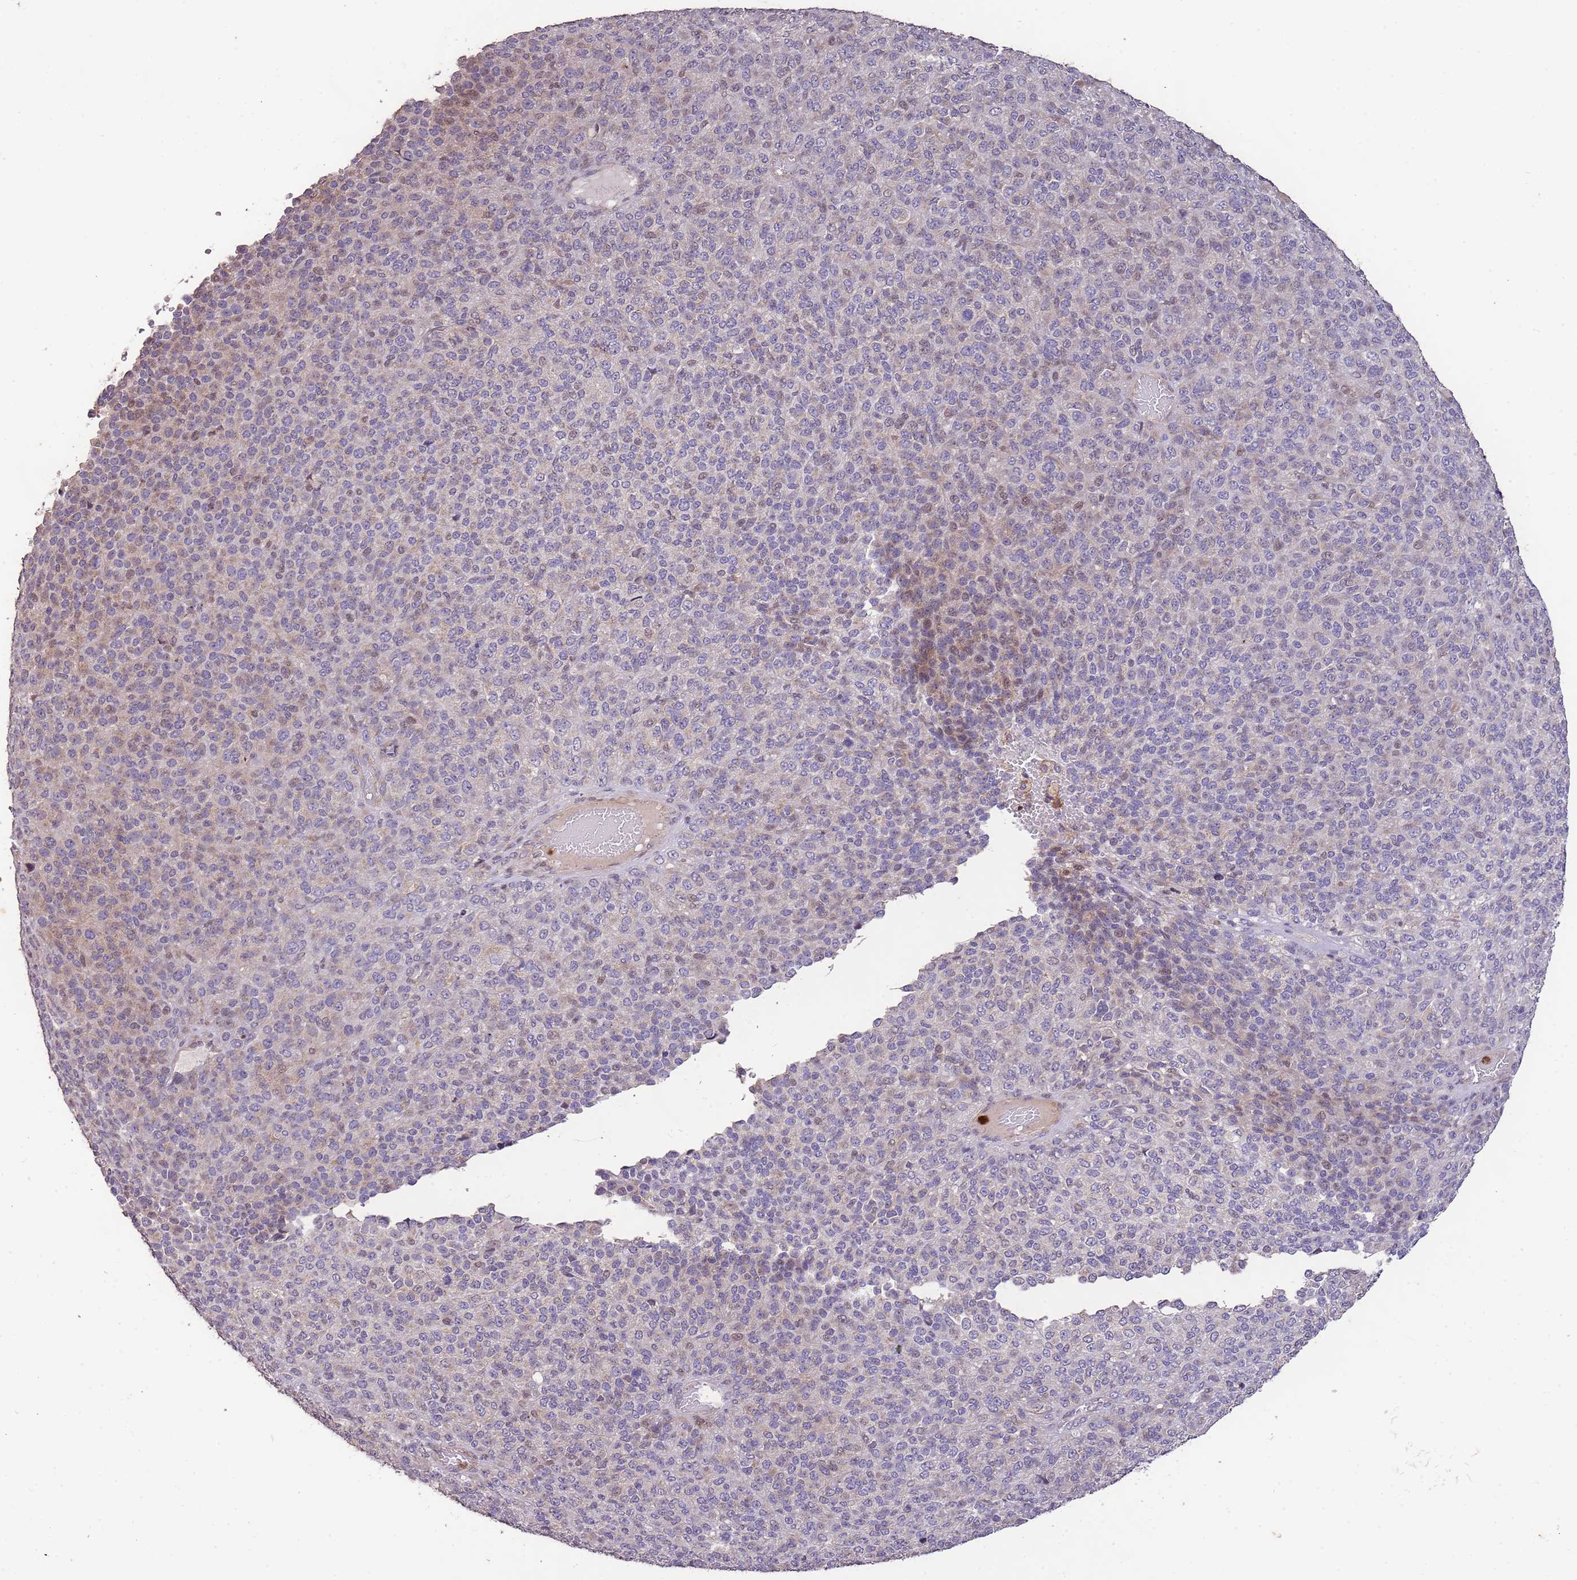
{"staining": {"intensity": "negative", "quantity": "none", "location": "none"}, "tissue": "melanoma", "cell_type": "Tumor cells", "image_type": "cancer", "snomed": [{"axis": "morphology", "description": "Malignant melanoma, Metastatic site"}, {"axis": "topography", "description": "Brain"}], "caption": "Tumor cells show no significant expression in melanoma. The staining is performed using DAB brown chromogen with nuclei counter-stained in using hematoxylin.", "gene": "SLC16A4", "patient": {"sex": "female", "age": 56}}